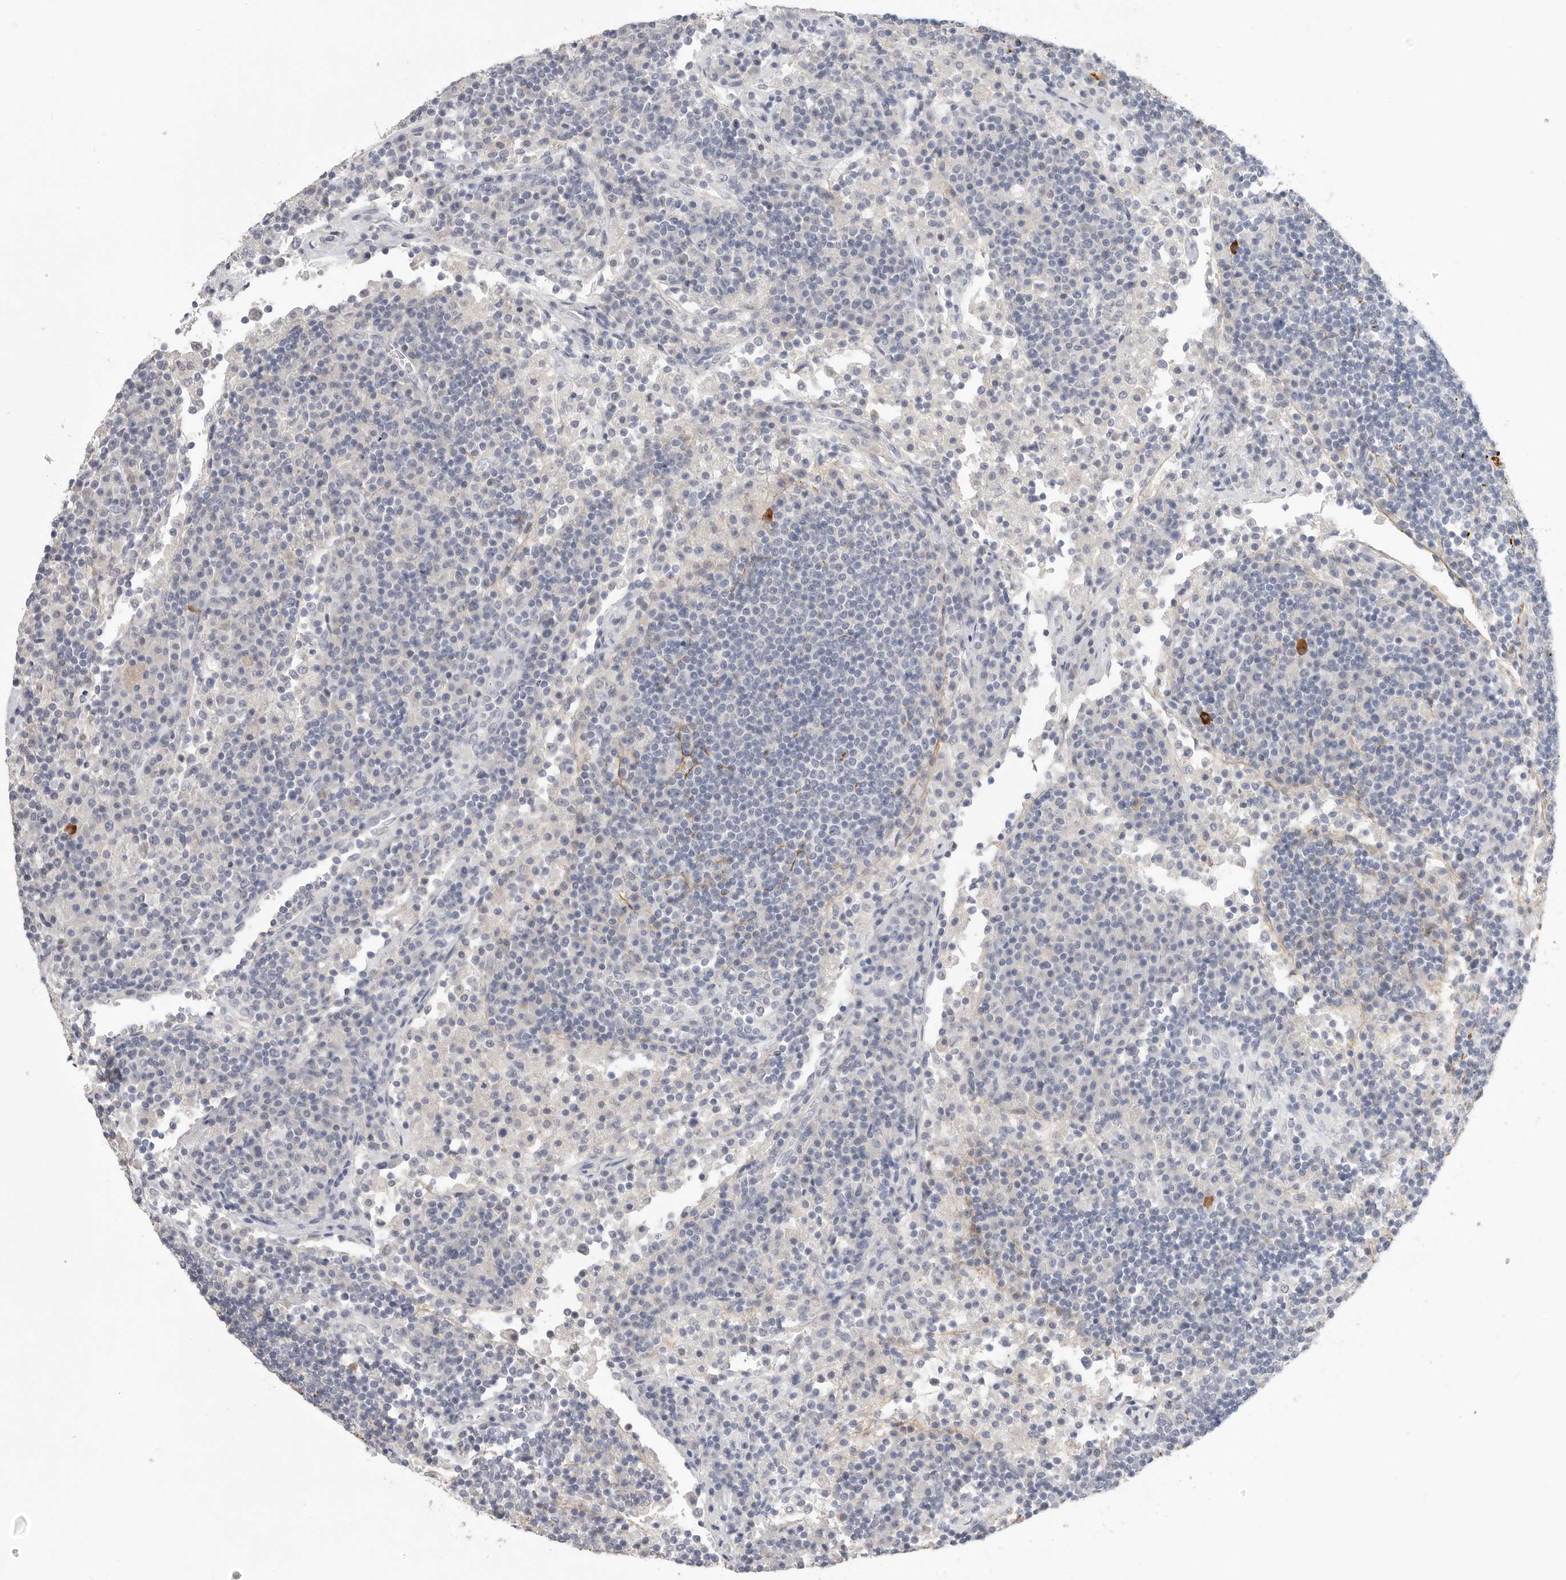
{"staining": {"intensity": "negative", "quantity": "none", "location": "none"}, "tissue": "lymph node", "cell_type": "Germinal center cells", "image_type": "normal", "snomed": [{"axis": "morphology", "description": "Normal tissue, NOS"}, {"axis": "topography", "description": "Lymph node"}], "caption": "Protein analysis of benign lymph node exhibits no significant staining in germinal center cells. Brightfield microscopy of immunohistochemistry (IHC) stained with DAB (brown) and hematoxylin (blue), captured at high magnification.", "gene": "FBN2", "patient": {"sex": "female", "age": 53}}